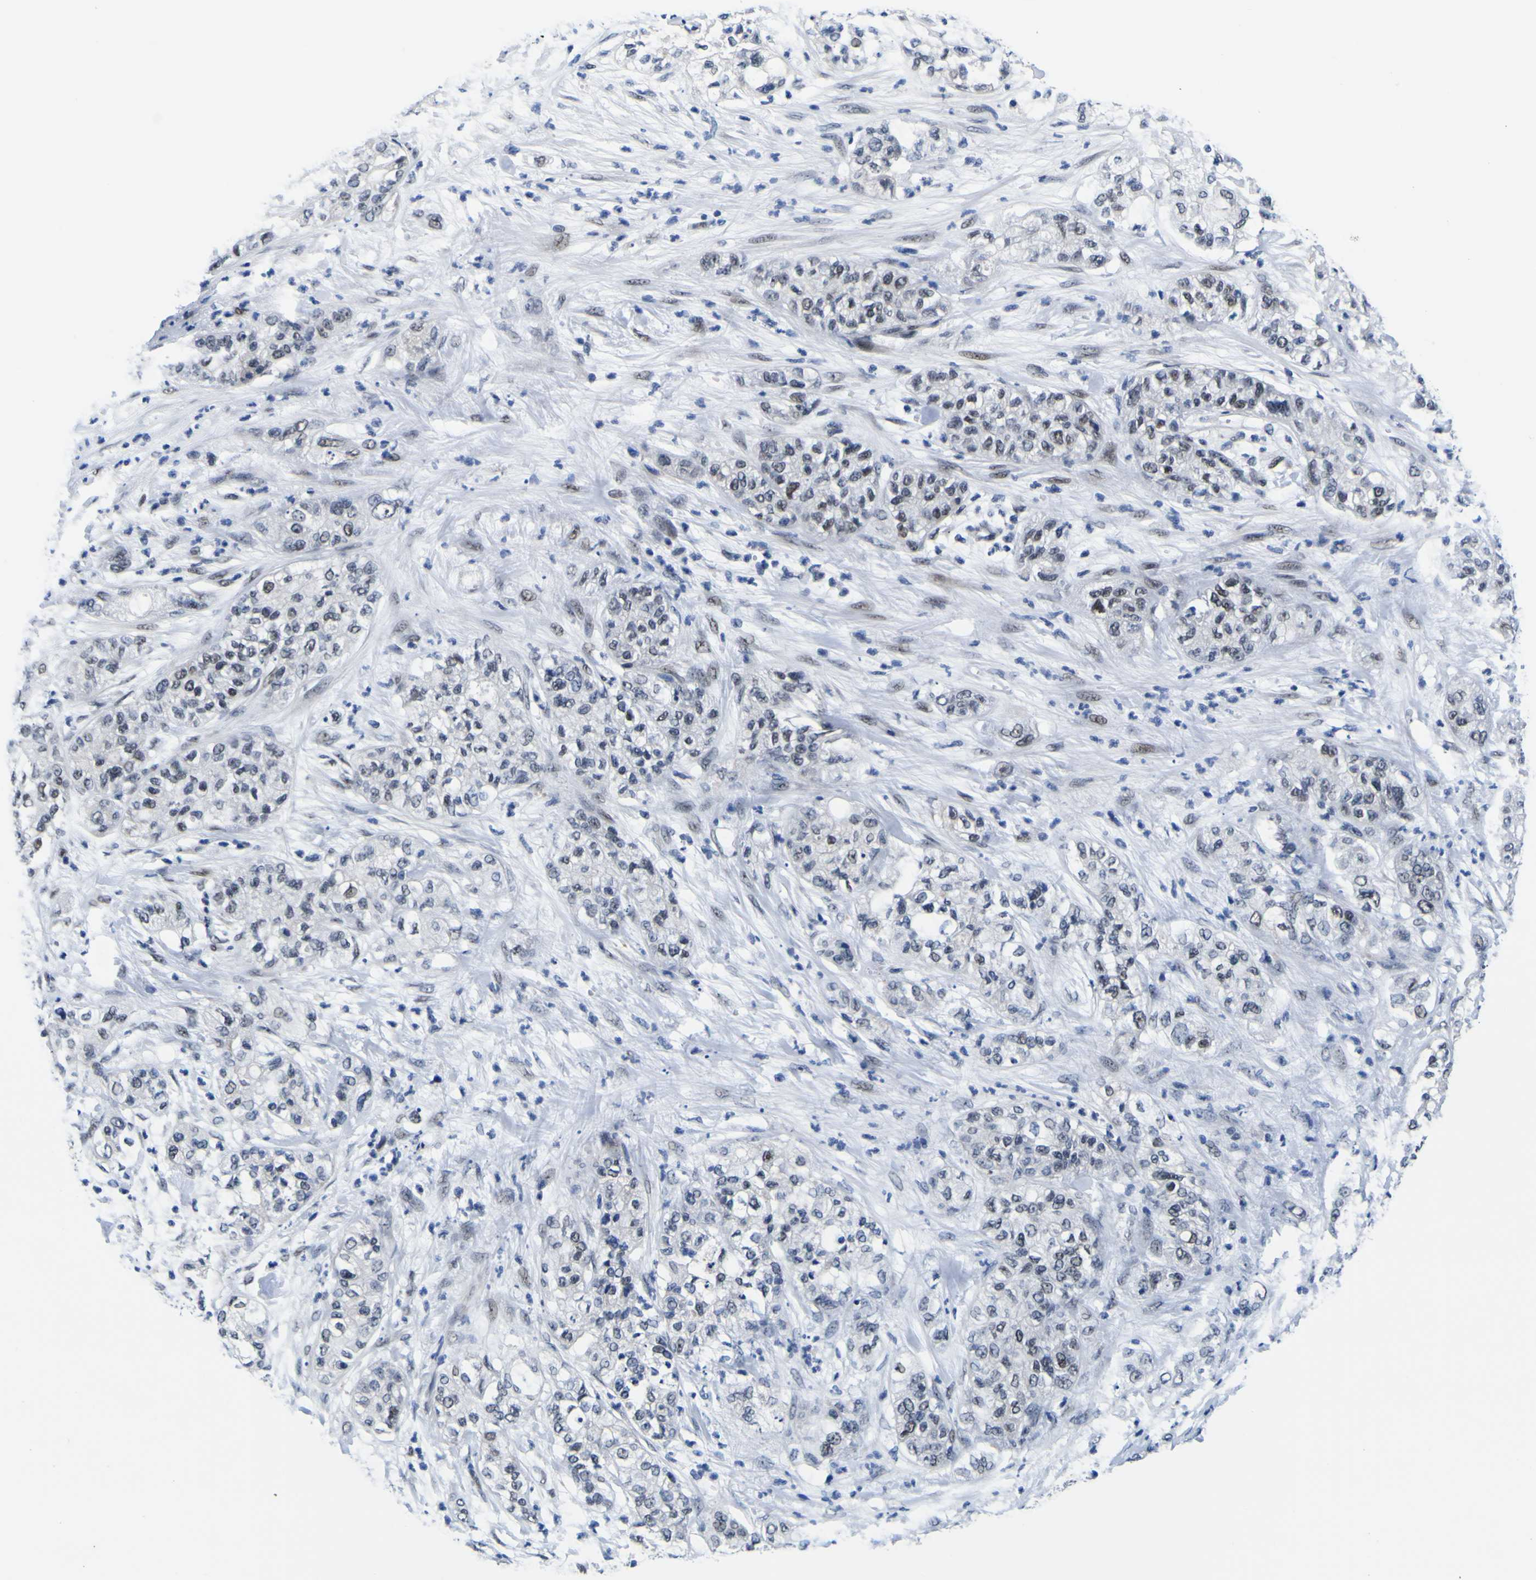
{"staining": {"intensity": "weak", "quantity": "<25%", "location": "nuclear"}, "tissue": "pancreatic cancer", "cell_type": "Tumor cells", "image_type": "cancer", "snomed": [{"axis": "morphology", "description": "Adenocarcinoma, NOS"}, {"axis": "topography", "description": "Pancreas"}], "caption": "An image of pancreatic adenocarcinoma stained for a protein demonstrates no brown staining in tumor cells. (IHC, brightfield microscopy, high magnification).", "gene": "CUL4B", "patient": {"sex": "female", "age": 78}}